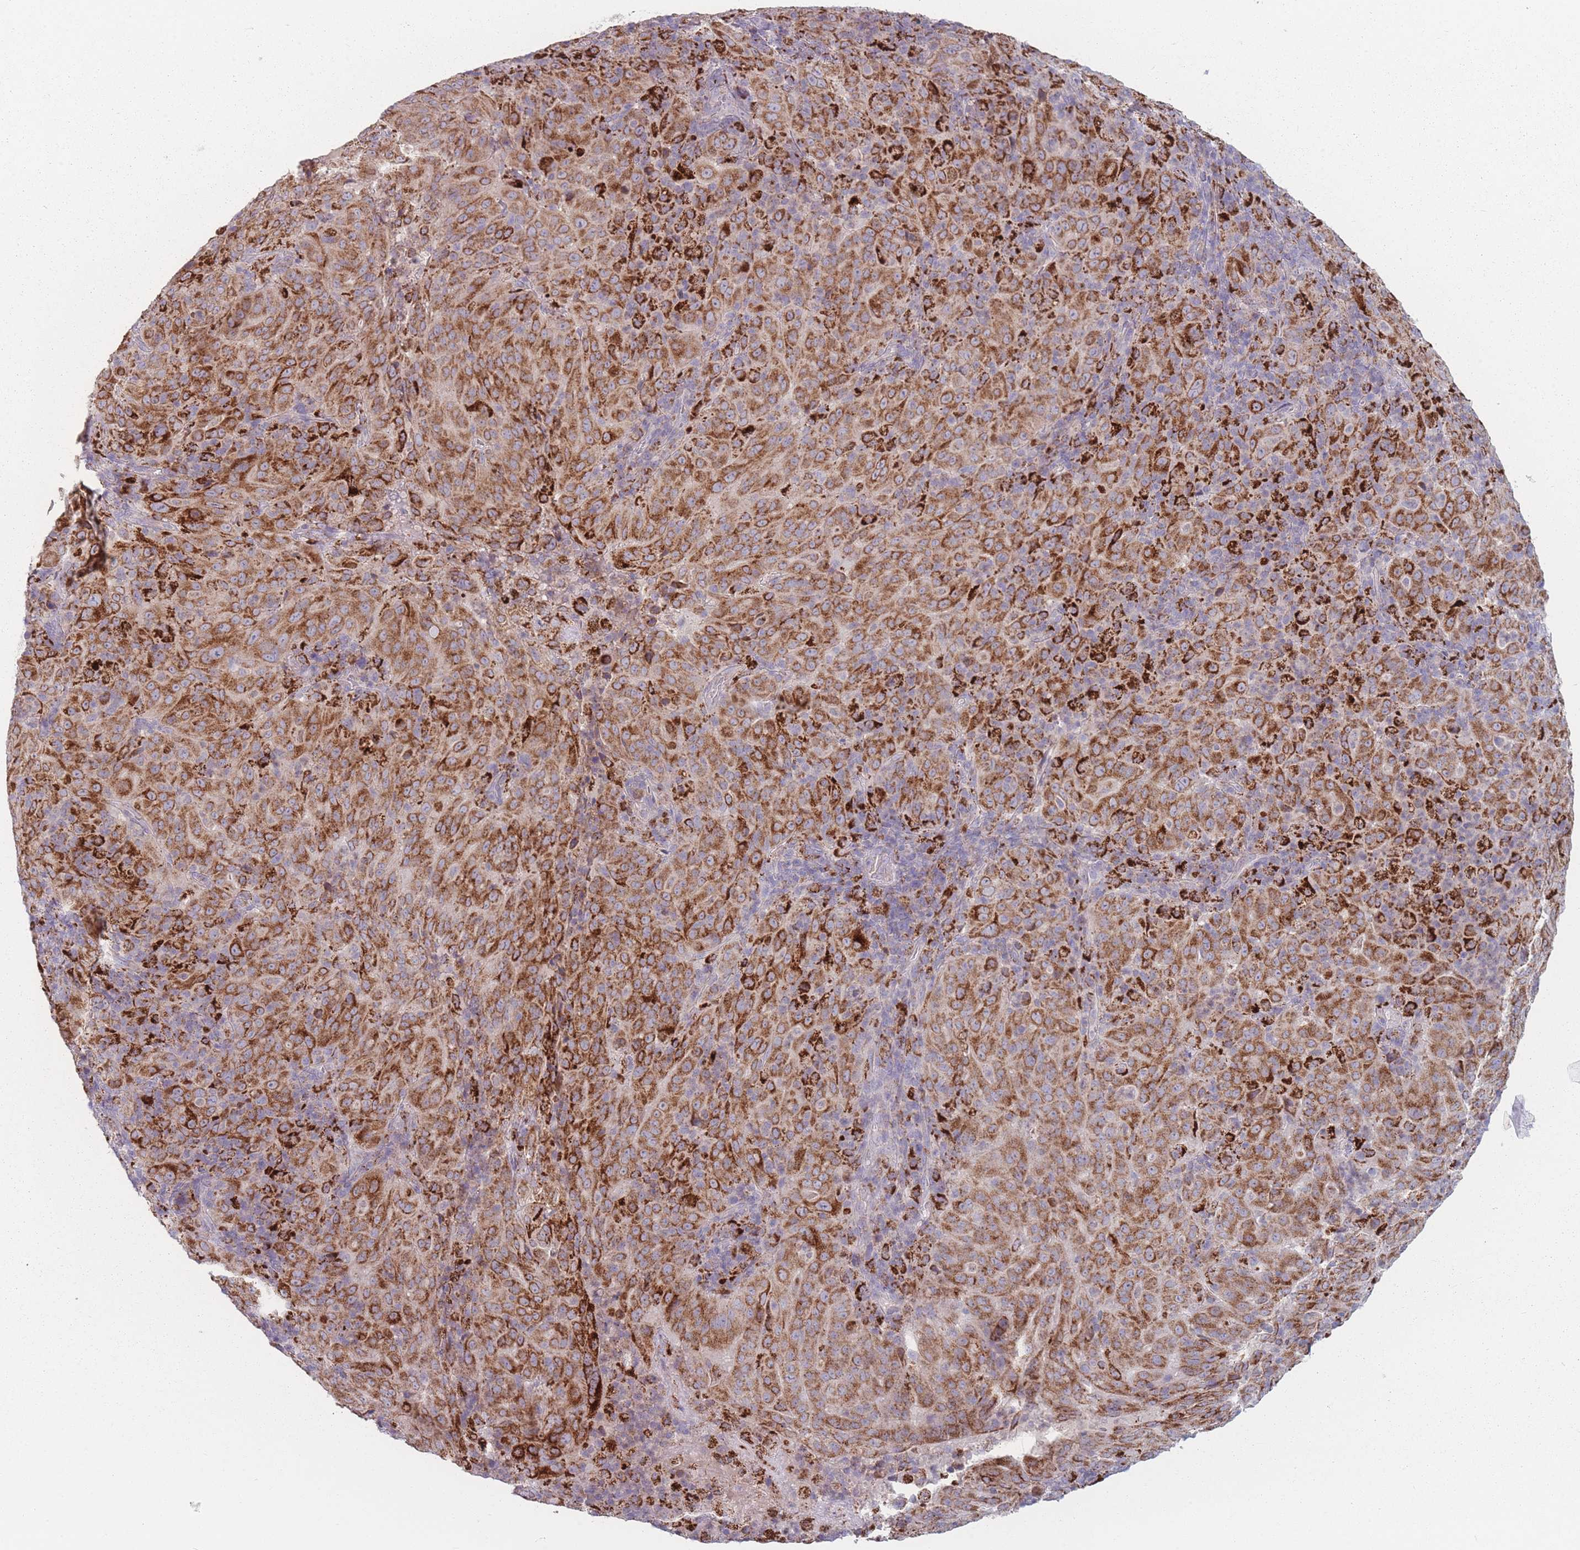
{"staining": {"intensity": "strong", "quantity": ">75%", "location": "cytoplasmic/membranous"}, "tissue": "pancreatic cancer", "cell_type": "Tumor cells", "image_type": "cancer", "snomed": [{"axis": "morphology", "description": "Adenocarcinoma, NOS"}, {"axis": "topography", "description": "Pancreas"}], "caption": "IHC staining of pancreatic cancer, which reveals high levels of strong cytoplasmic/membranous staining in approximately >75% of tumor cells indicating strong cytoplasmic/membranous protein positivity. The staining was performed using DAB (3,3'-diaminobenzidine) (brown) for protein detection and nuclei were counterstained in hematoxylin (blue).", "gene": "PEX11B", "patient": {"sex": "male", "age": 63}}